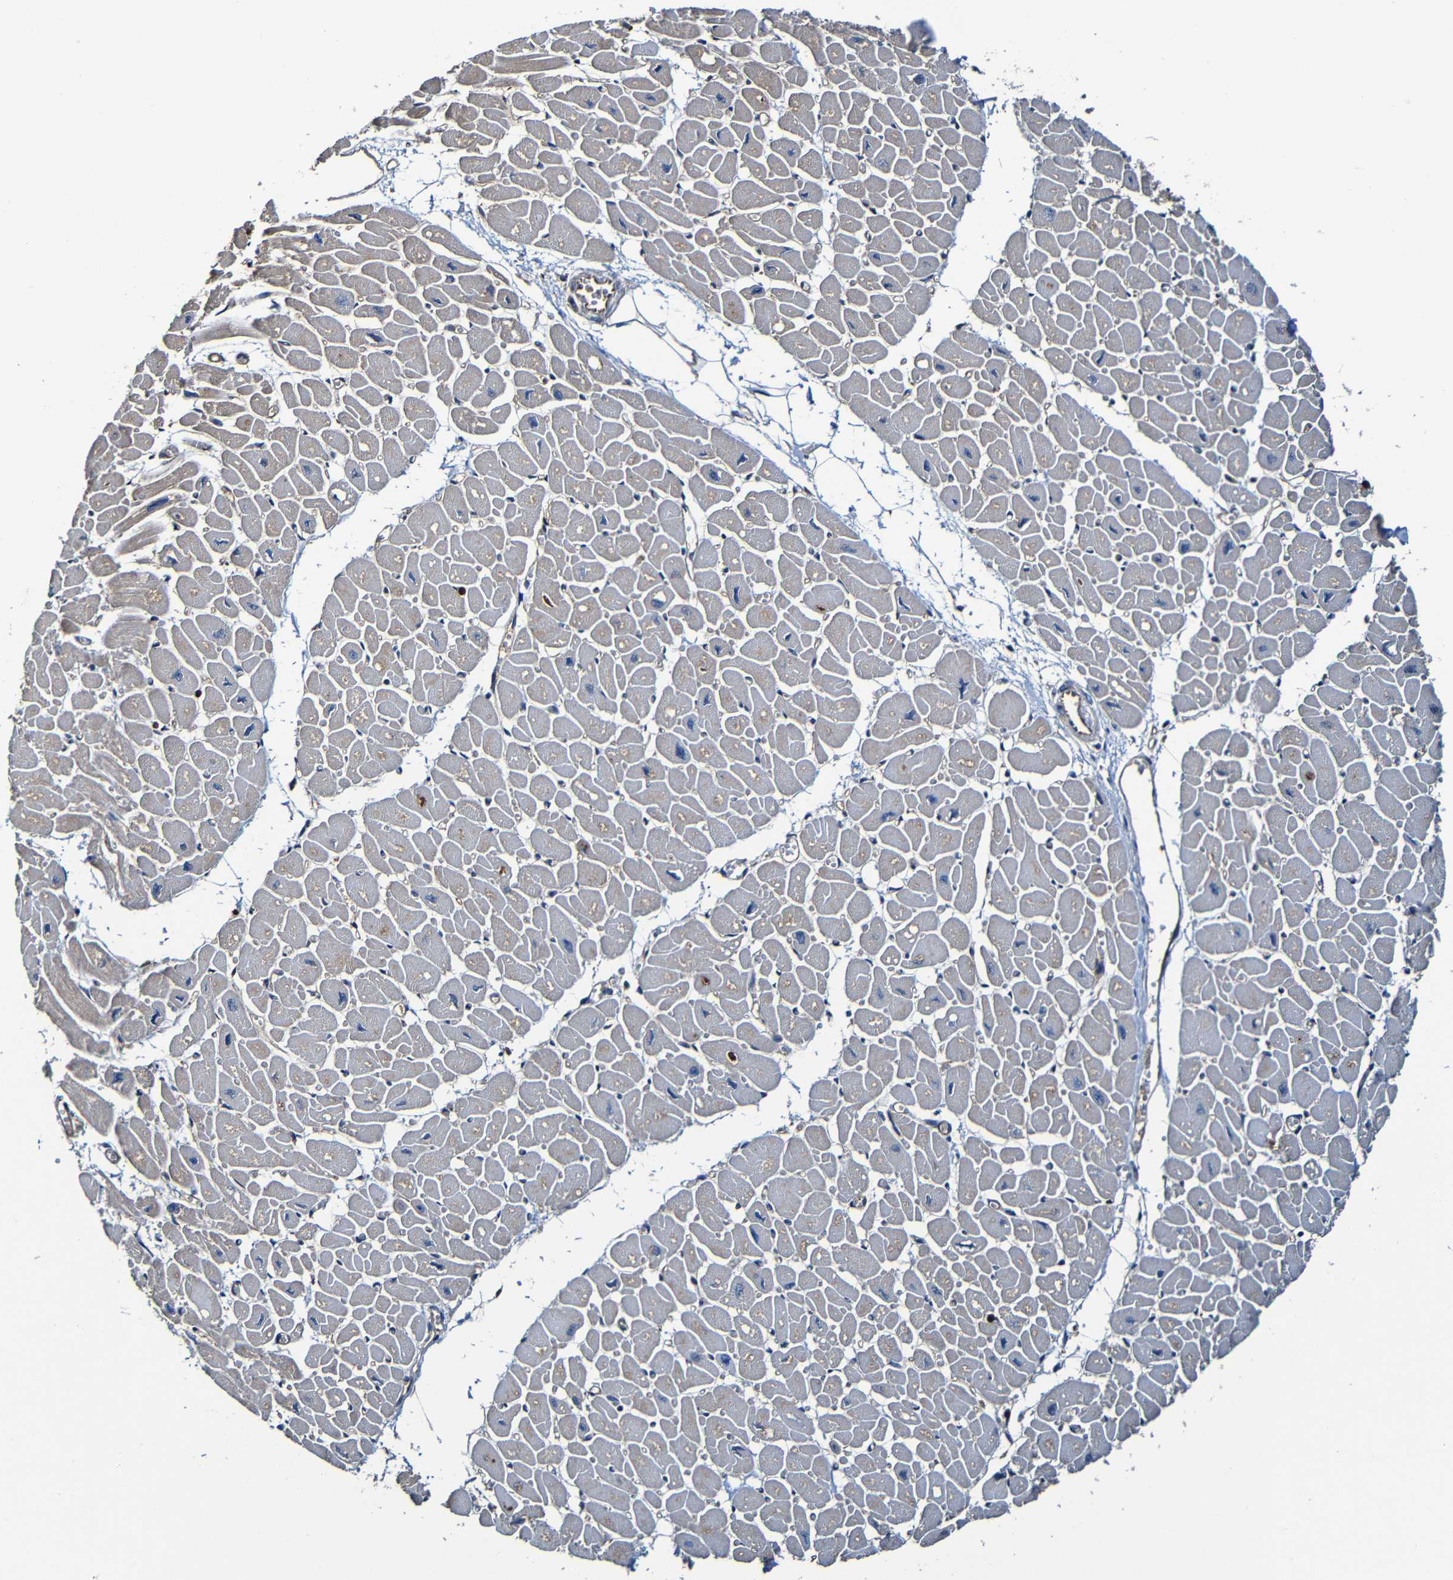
{"staining": {"intensity": "weak", "quantity": ">75%", "location": "cytoplasmic/membranous"}, "tissue": "heart muscle", "cell_type": "Cardiomyocytes", "image_type": "normal", "snomed": [{"axis": "morphology", "description": "Normal tissue, NOS"}, {"axis": "topography", "description": "Heart"}], "caption": "The photomicrograph demonstrates immunohistochemical staining of unremarkable heart muscle. There is weak cytoplasmic/membranous expression is identified in about >75% of cardiomyocytes.", "gene": "ADAM15", "patient": {"sex": "female", "age": 54}}